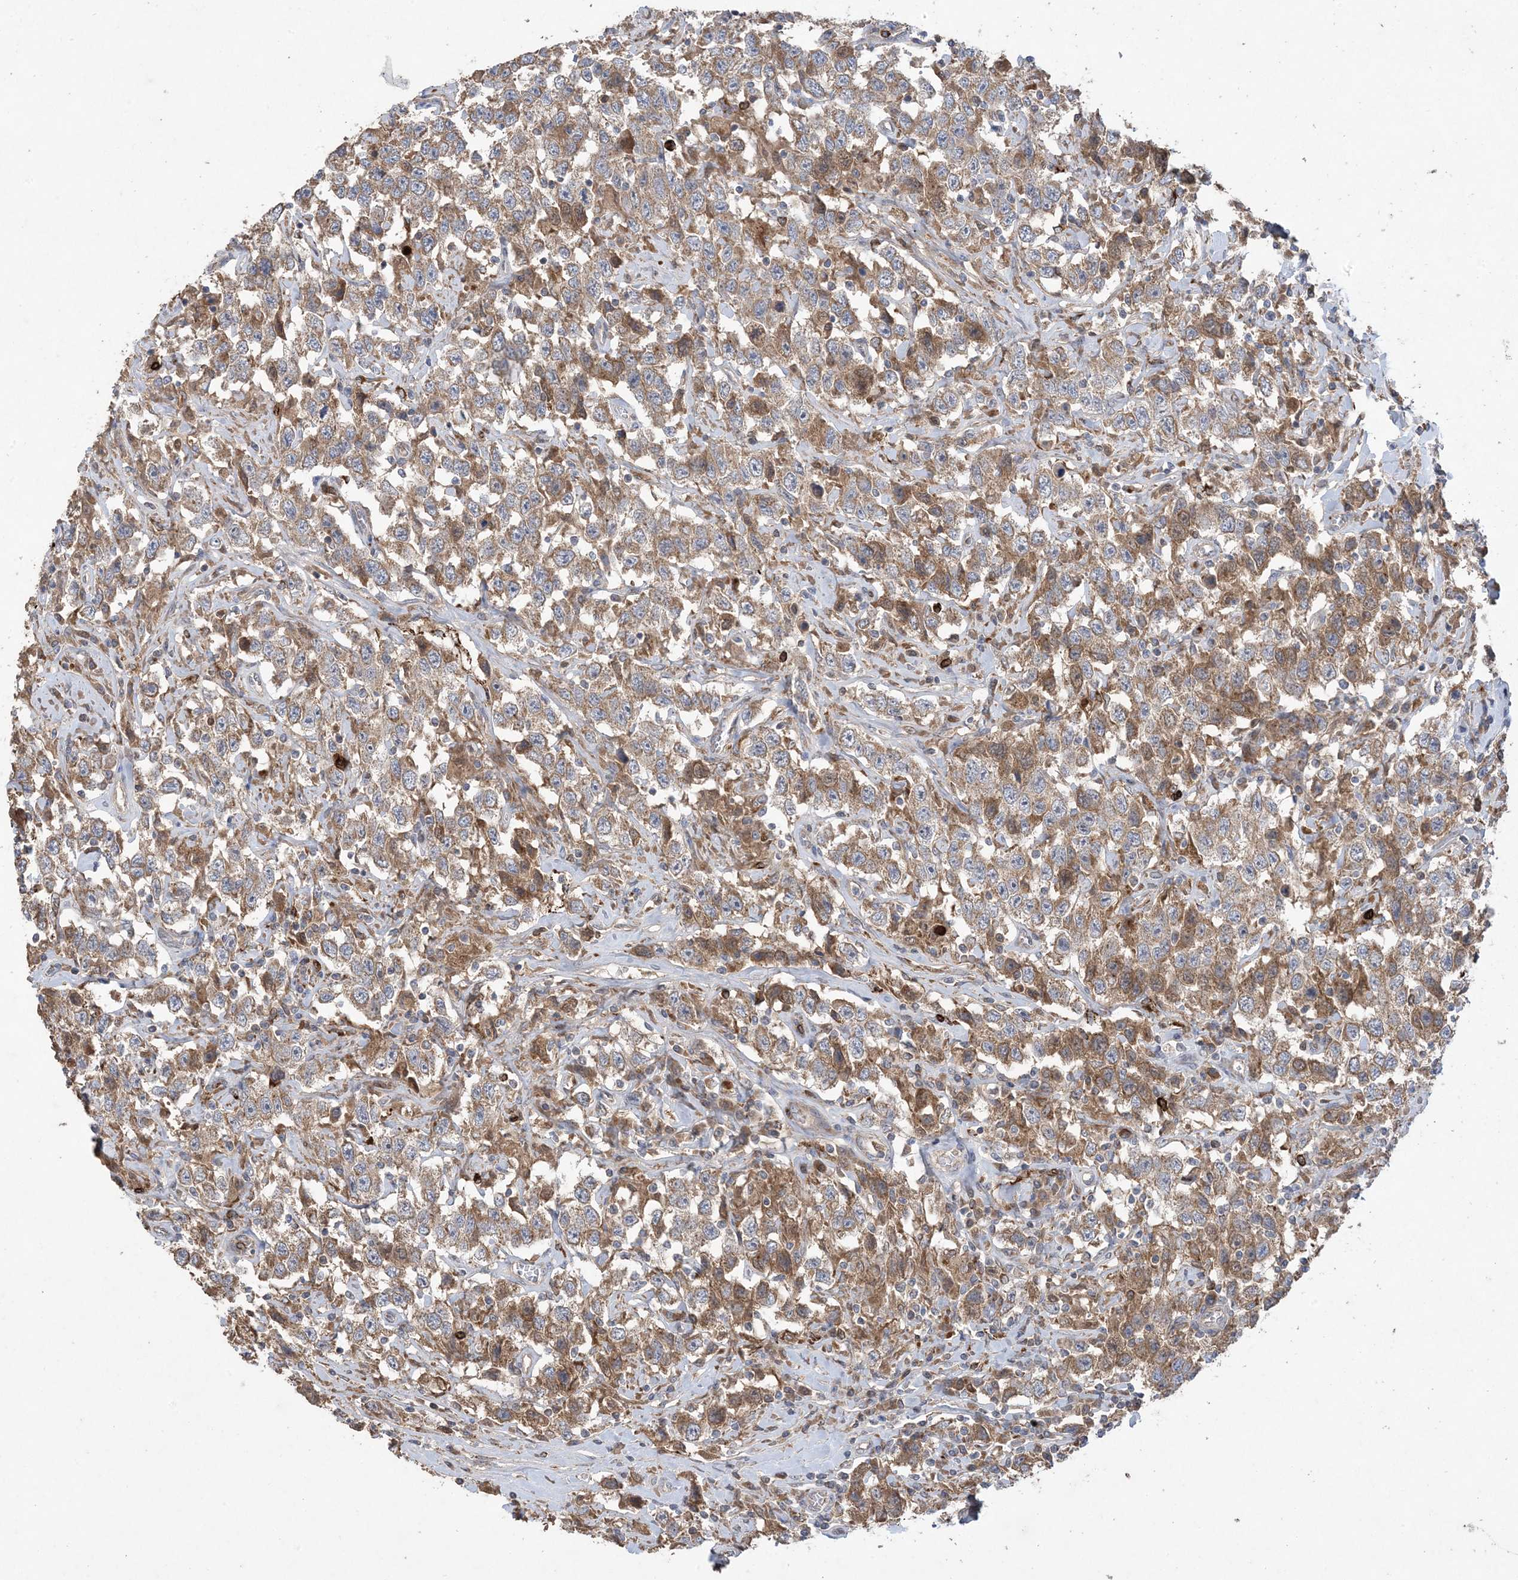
{"staining": {"intensity": "moderate", "quantity": ">75%", "location": "cytoplasmic/membranous"}, "tissue": "testis cancer", "cell_type": "Tumor cells", "image_type": "cancer", "snomed": [{"axis": "morphology", "description": "Seminoma, NOS"}, {"axis": "topography", "description": "Testis"}], "caption": "Moderate cytoplasmic/membranous positivity for a protein is identified in about >75% of tumor cells of testis cancer (seminoma) using IHC.", "gene": "MASP2", "patient": {"sex": "male", "age": 41}}